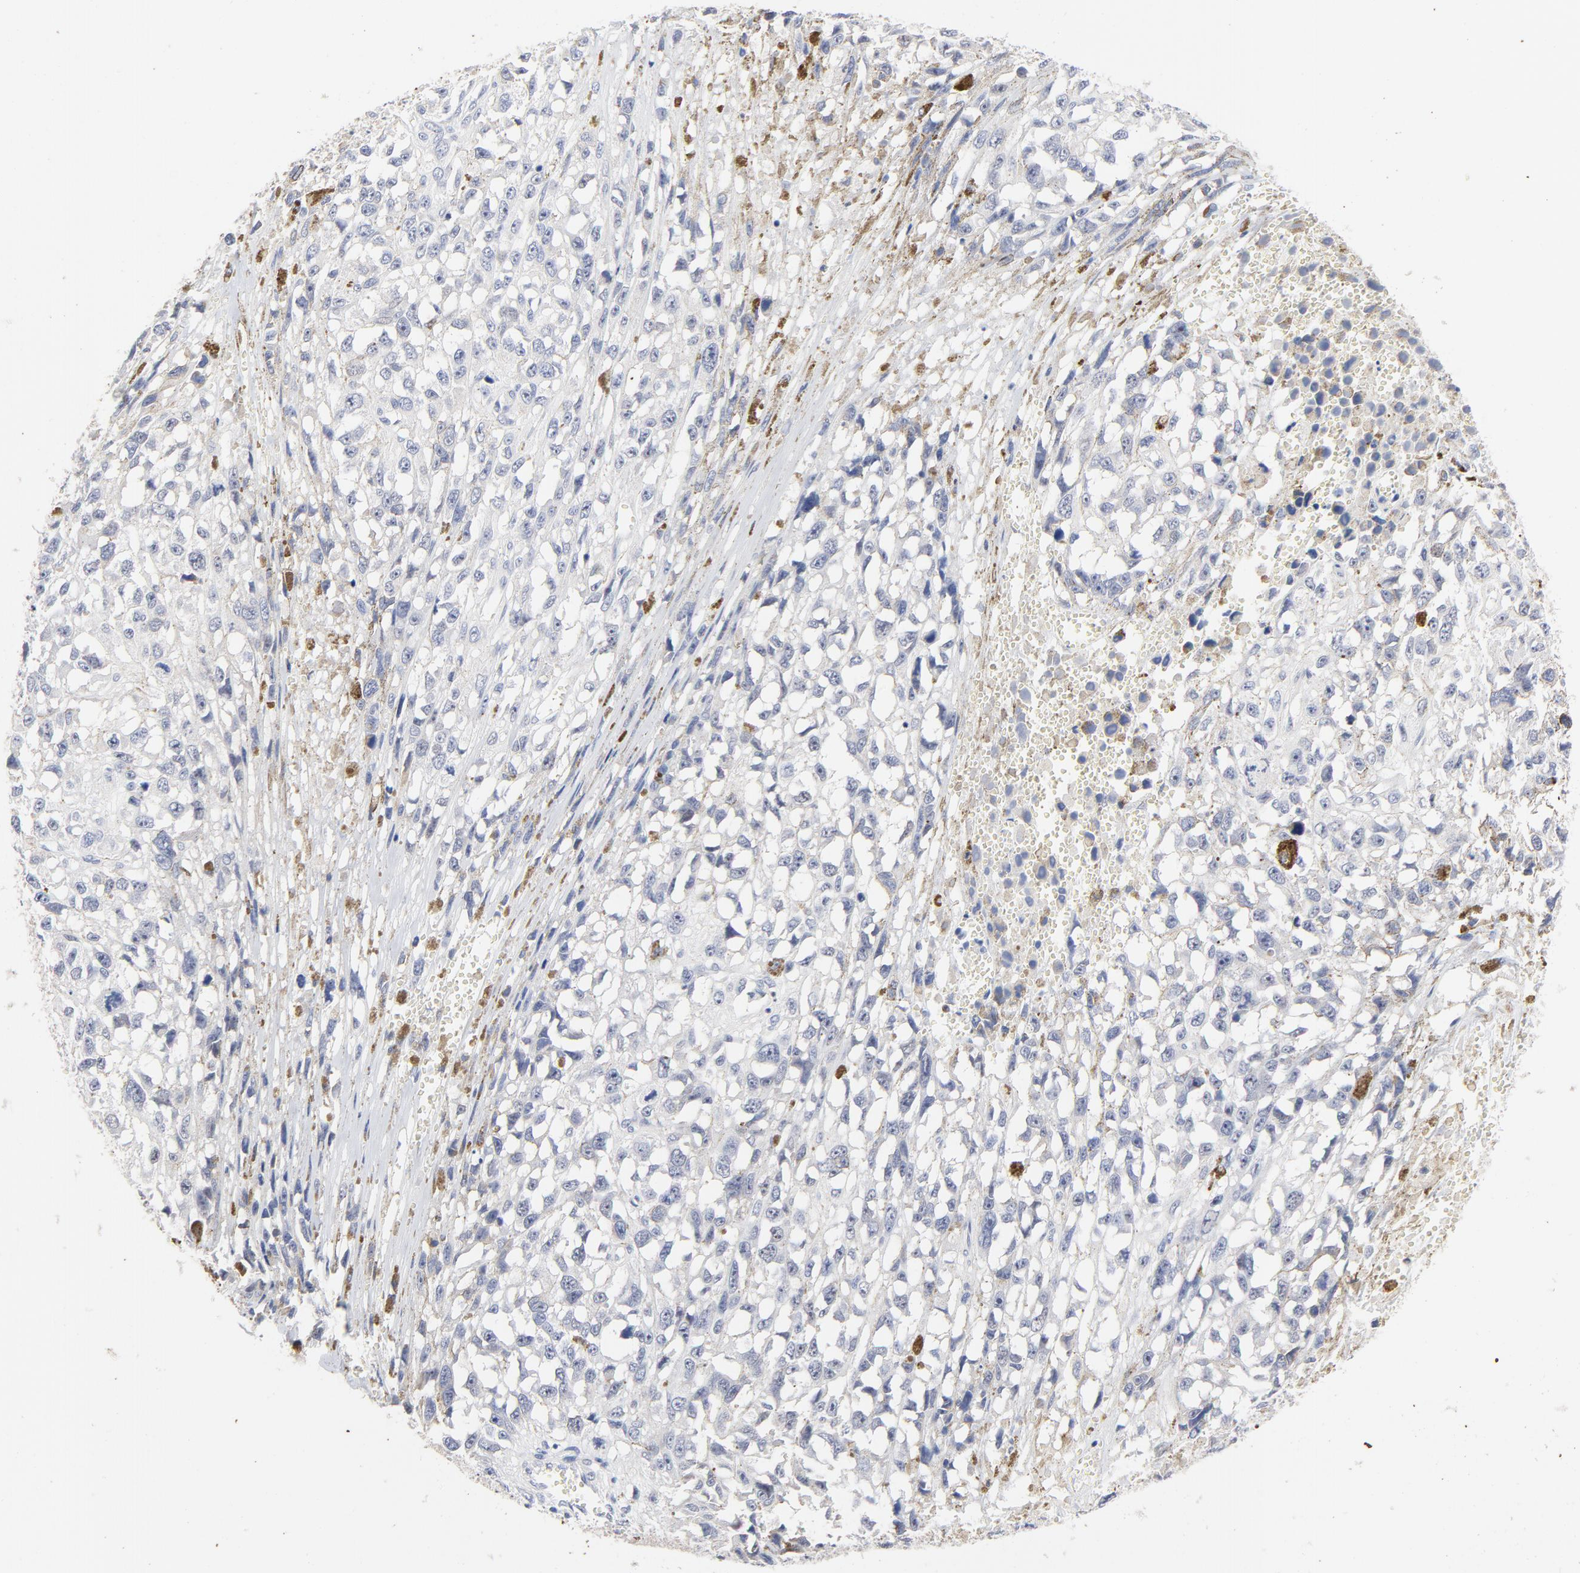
{"staining": {"intensity": "negative", "quantity": "none", "location": "none"}, "tissue": "melanoma", "cell_type": "Tumor cells", "image_type": "cancer", "snomed": [{"axis": "morphology", "description": "Malignant melanoma, Metastatic site"}, {"axis": "topography", "description": "Lymph node"}], "caption": "IHC of human melanoma reveals no positivity in tumor cells. (Stains: DAB (3,3'-diaminobenzidine) IHC with hematoxylin counter stain, Microscopy: brightfield microscopy at high magnification).", "gene": "AADAC", "patient": {"sex": "male", "age": 59}}